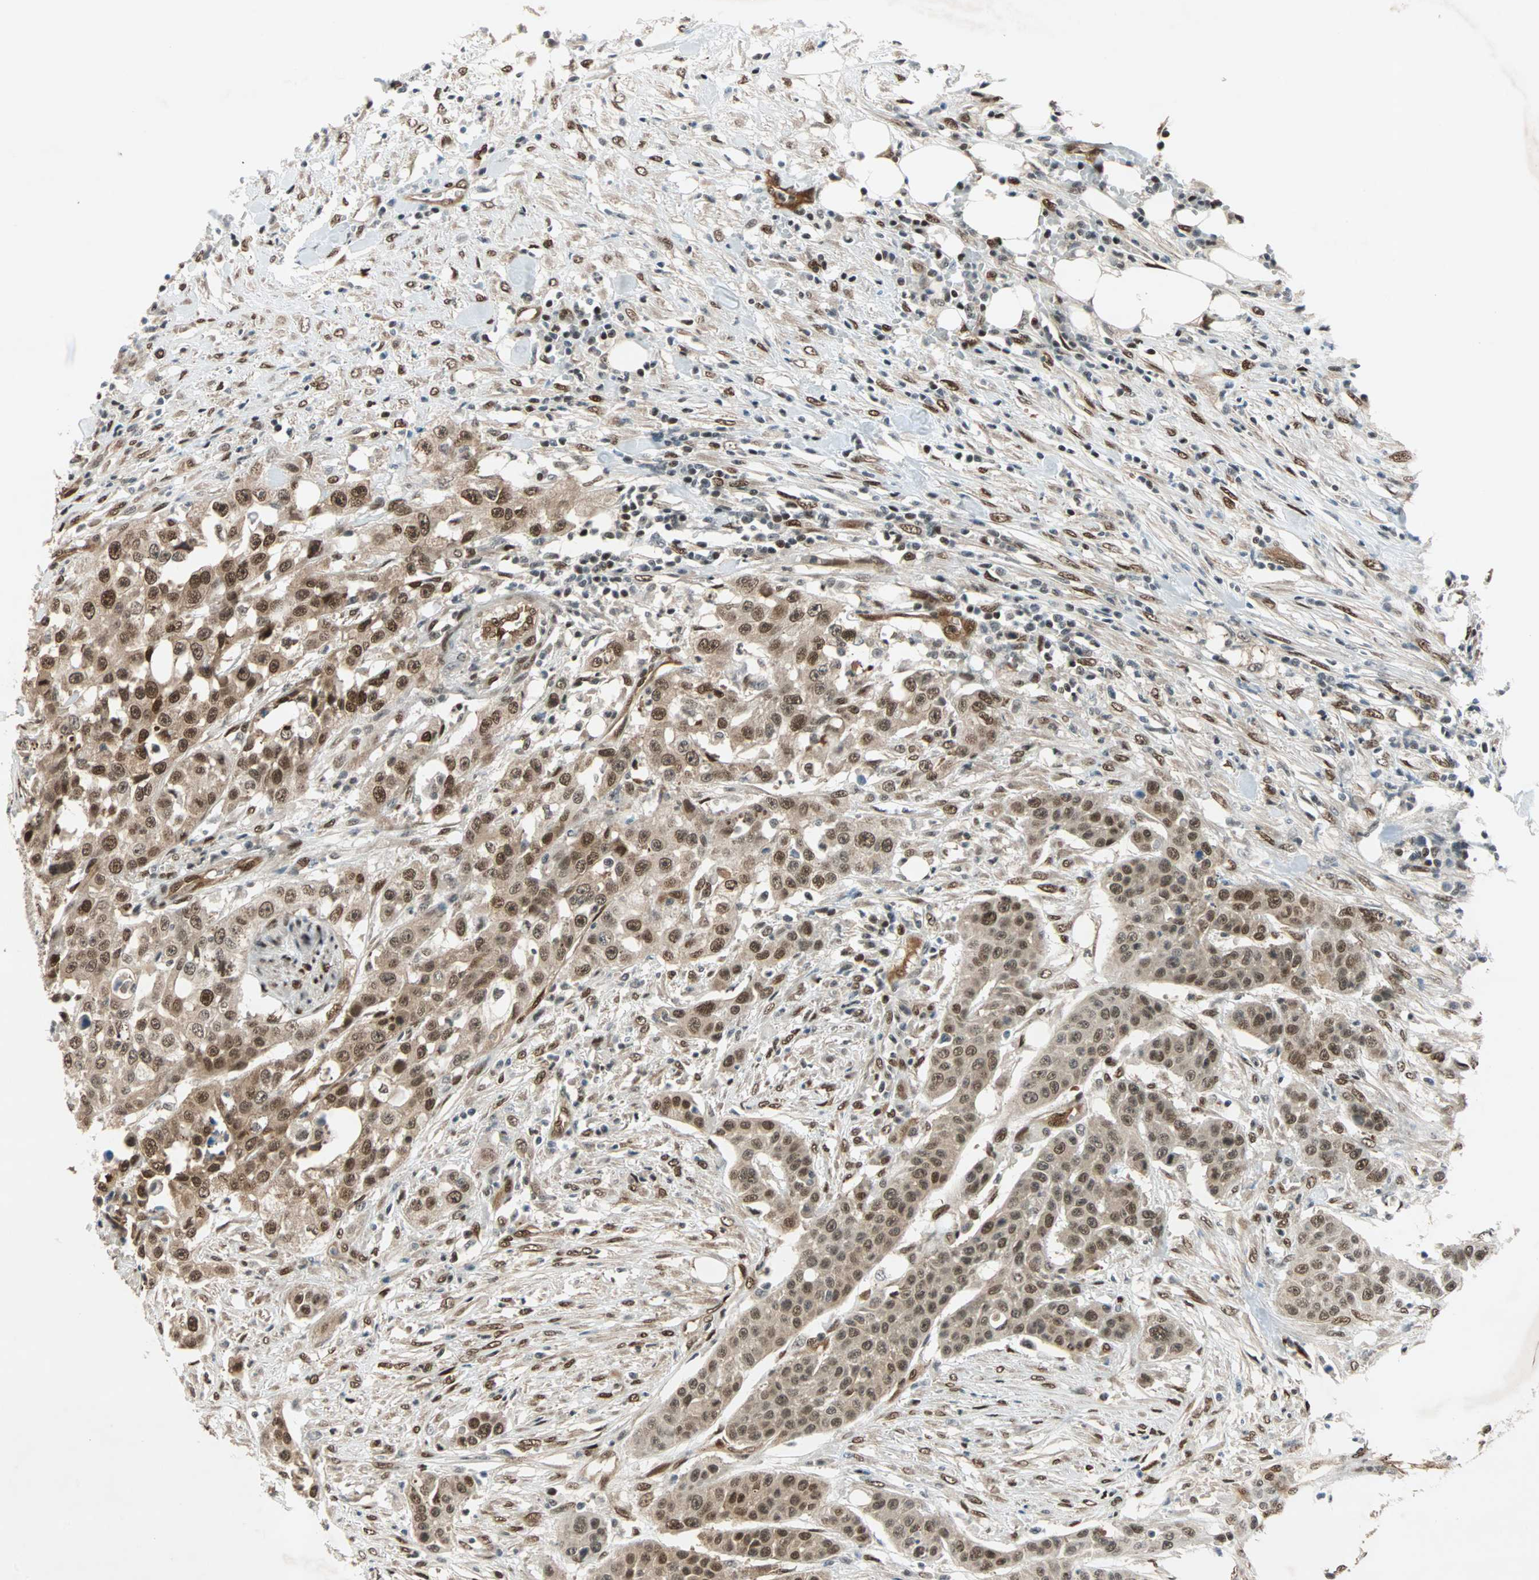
{"staining": {"intensity": "moderate", "quantity": ">75%", "location": "cytoplasmic/membranous,nuclear"}, "tissue": "urothelial cancer", "cell_type": "Tumor cells", "image_type": "cancer", "snomed": [{"axis": "morphology", "description": "Urothelial carcinoma, High grade"}, {"axis": "topography", "description": "Urinary bladder"}], "caption": "Immunohistochemical staining of urothelial cancer exhibits medium levels of moderate cytoplasmic/membranous and nuclear protein staining in about >75% of tumor cells. The staining was performed using DAB to visualize the protein expression in brown, while the nuclei were stained in blue with hematoxylin (Magnification: 20x).", "gene": "WWTR1", "patient": {"sex": "male", "age": 74}}